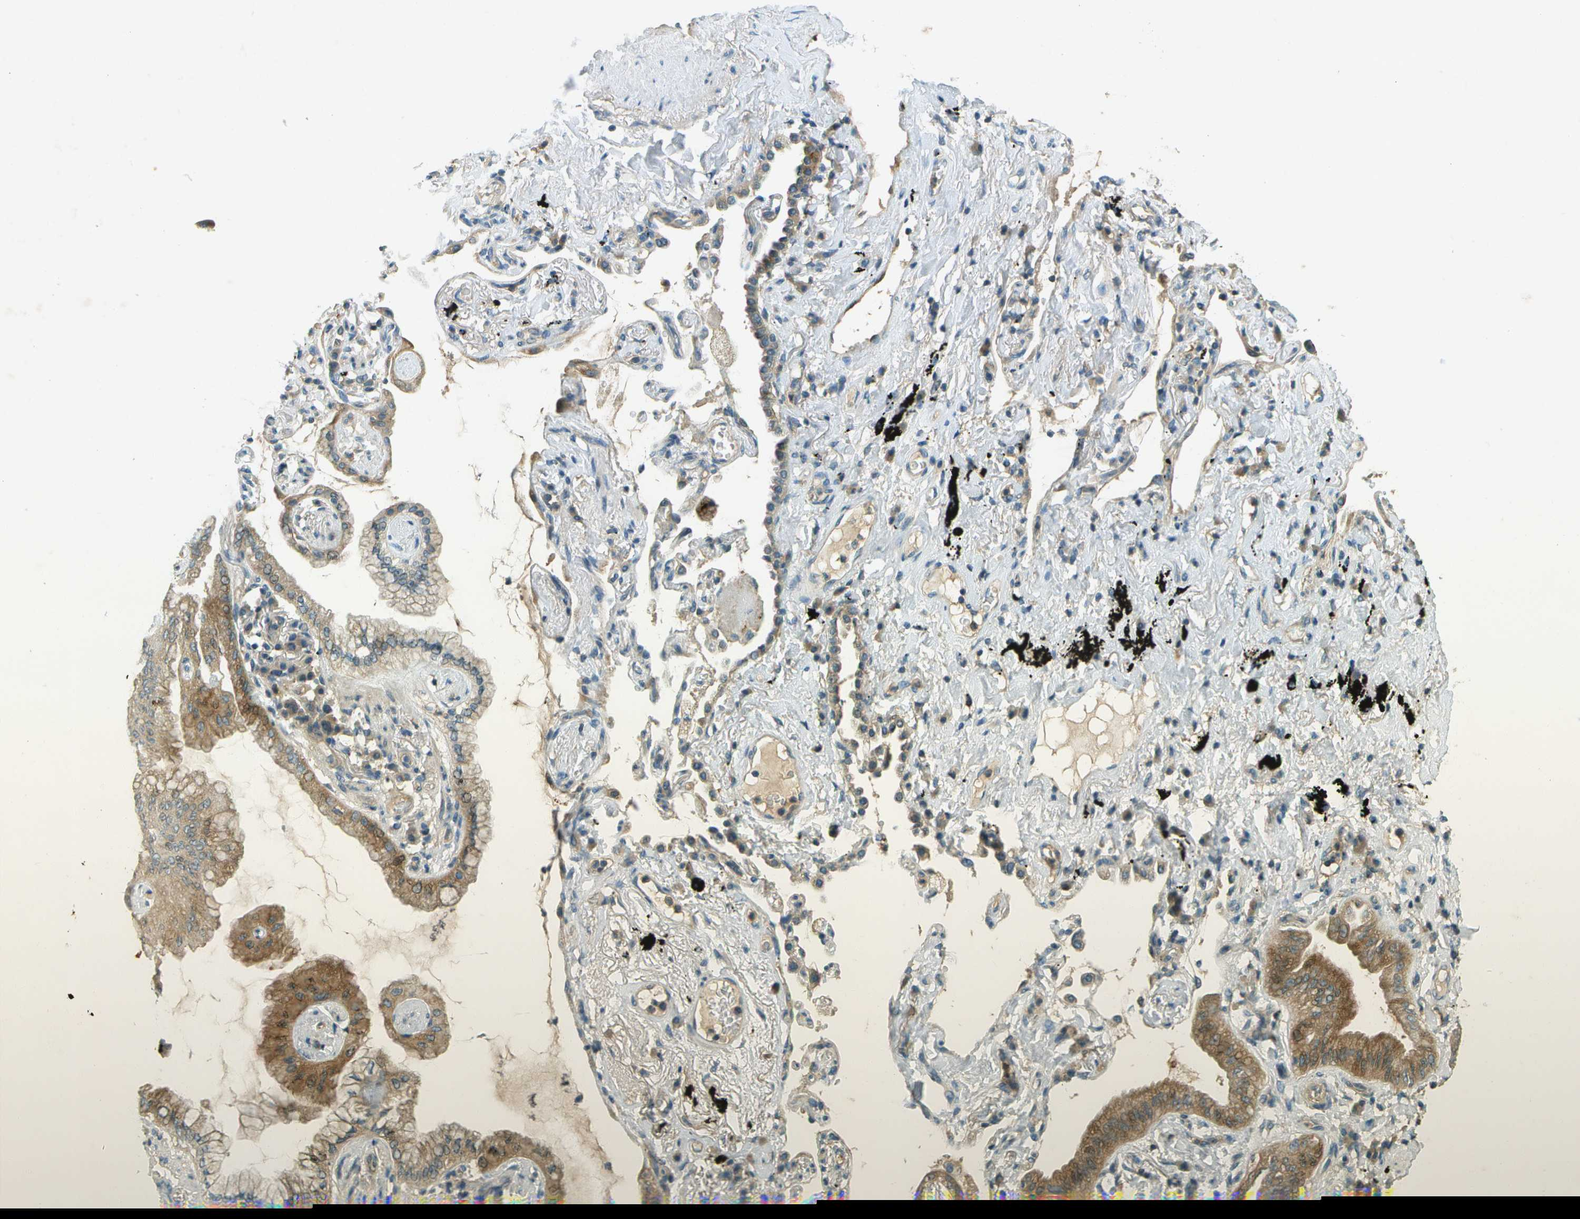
{"staining": {"intensity": "moderate", "quantity": ">75%", "location": "cytoplasmic/membranous"}, "tissue": "lung cancer", "cell_type": "Tumor cells", "image_type": "cancer", "snomed": [{"axis": "morphology", "description": "Normal tissue, NOS"}, {"axis": "morphology", "description": "Adenocarcinoma, NOS"}, {"axis": "topography", "description": "Bronchus"}, {"axis": "topography", "description": "Lung"}], "caption": "Lung adenocarcinoma stained with a protein marker exhibits moderate staining in tumor cells.", "gene": "NUDT4", "patient": {"sex": "female", "age": 70}}